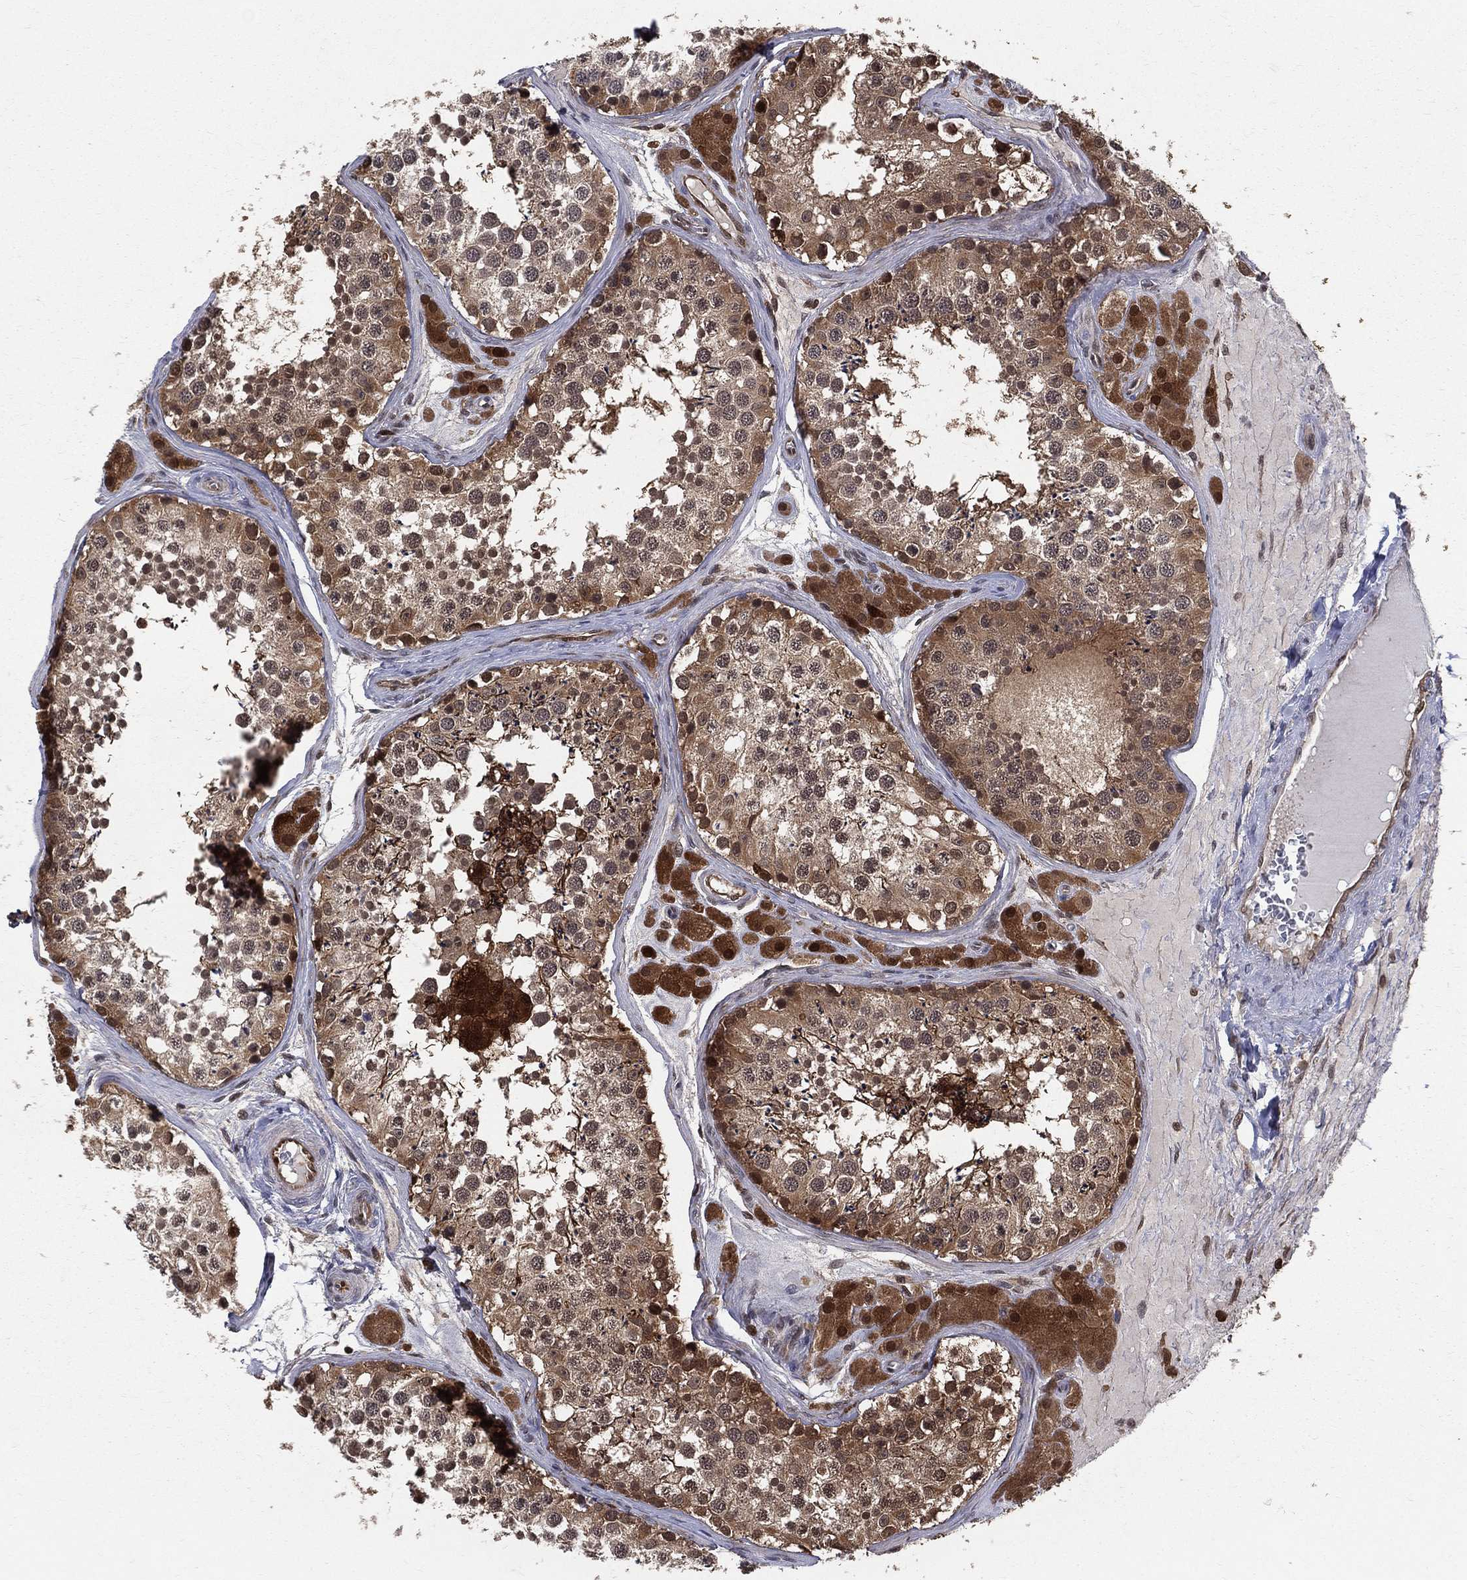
{"staining": {"intensity": "moderate", "quantity": "25%-75%", "location": "cytoplasmic/membranous,nuclear"}, "tissue": "testis", "cell_type": "Cells in seminiferous ducts", "image_type": "normal", "snomed": [{"axis": "morphology", "description": "Normal tissue, NOS"}, {"axis": "topography", "description": "Testis"}], "caption": "A photomicrograph of human testis stained for a protein exhibits moderate cytoplasmic/membranous,nuclear brown staining in cells in seminiferous ducts. (Stains: DAB (3,3'-diaminobenzidine) in brown, nuclei in blue, Microscopy: brightfield microscopy at high magnification).", "gene": "ENO1", "patient": {"sex": "male", "age": 31}}